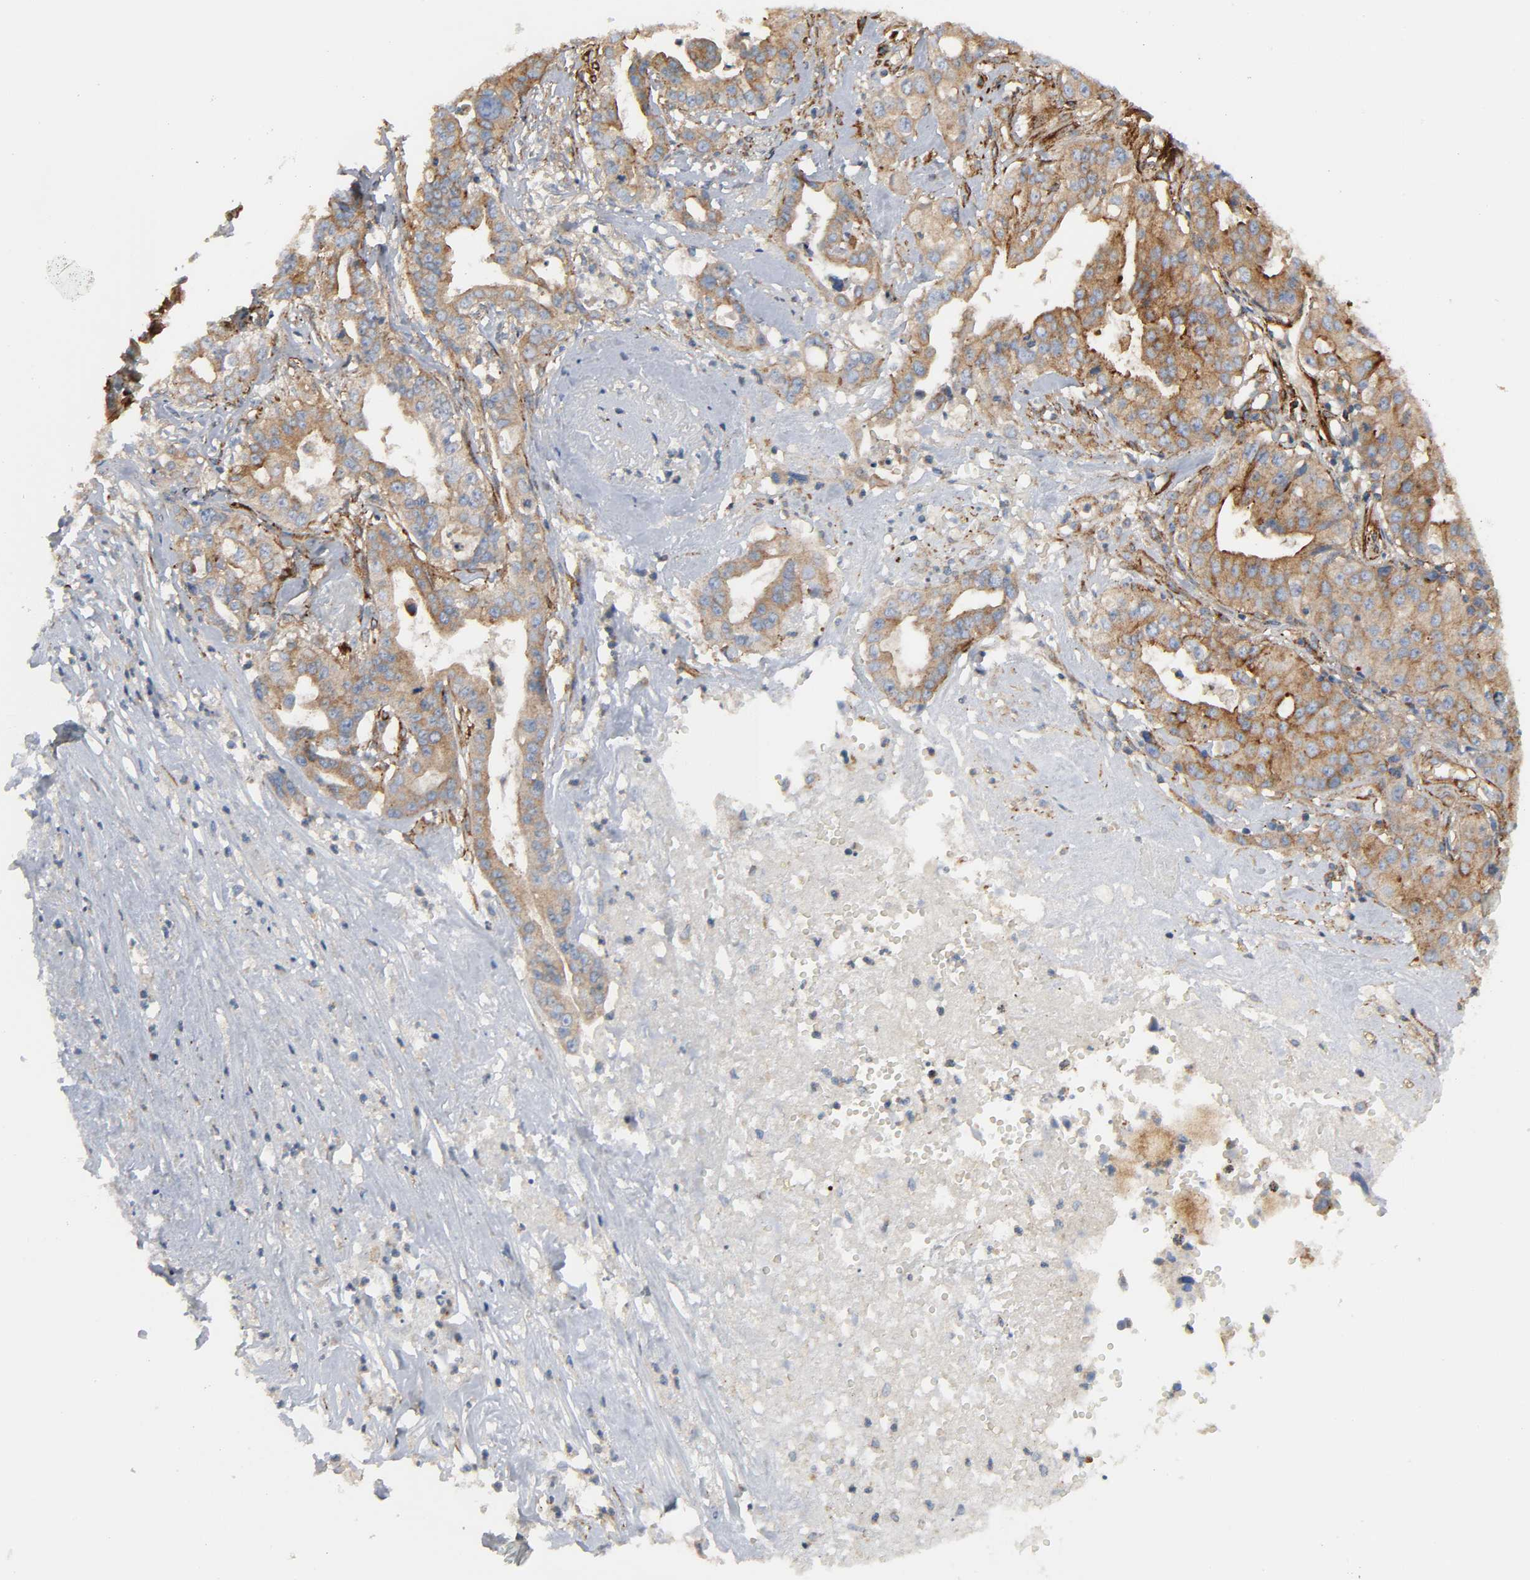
{"staining": {"intensity": "moderate", "quantity": ">75%", "location": "cytoplasmic/membranous"}, "tissue": "liver cancer", "cell_type": "Tumor cells", "image_type": "cancer", "snomed": [{"axis": "morphology", "description": "Cholangiocarcinoma"}, {"axis": "topography", "description": "Liver"}], "caption": "A photomicrograph of human liver cholangiocarcinoma stained for a protein demonstrates moderate cytoplasmic/membranous brown staining in tumor cells.", "gene": "ARHGAP1", "patient": {"sex": "female", "age": 61}}